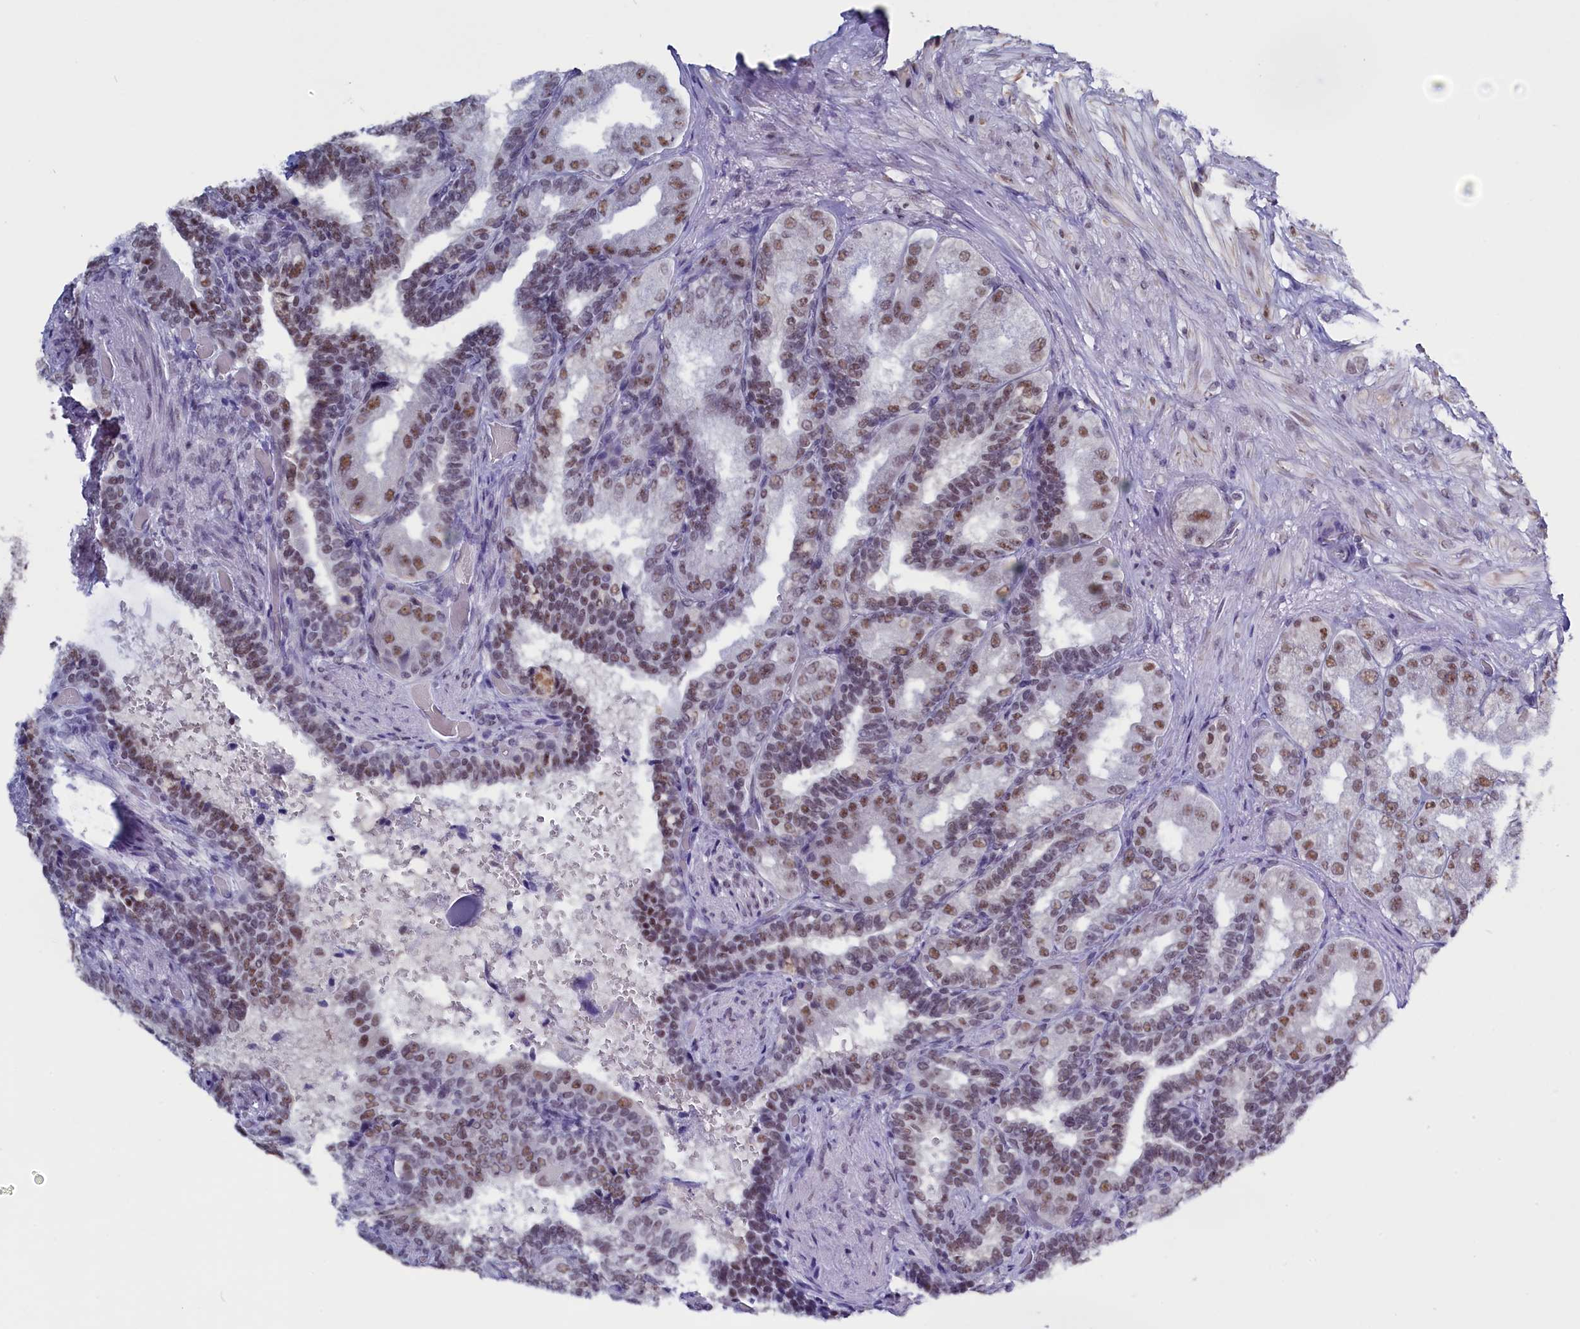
{"staining": {"intensity": "moderate", "quantity": "25%-75%", "location": "nuclear"}, "tissue": "seminal vesicle", "cell_type": "Glandular cells", "image_type": "normal", "snomed": [{"axis": "morphology", "description": "Normal tissue, NOS"}, {"axis": "topography", "description": "Seminal veicle"}, {"axis": "topography", "description": "Peripheral nerve tissue"}], "caption": "Immunohistochemistry (IHC) micrograph of normal seminal vesicle: seminal vesicle stained using IHC reveals medium levels of moderate protein expression localized specifically in the nuclear of glandular cells, appearing as a nuclear brown color.", "gene": "CD2BP2", "patient": {"sex": "male", "age": 63}}